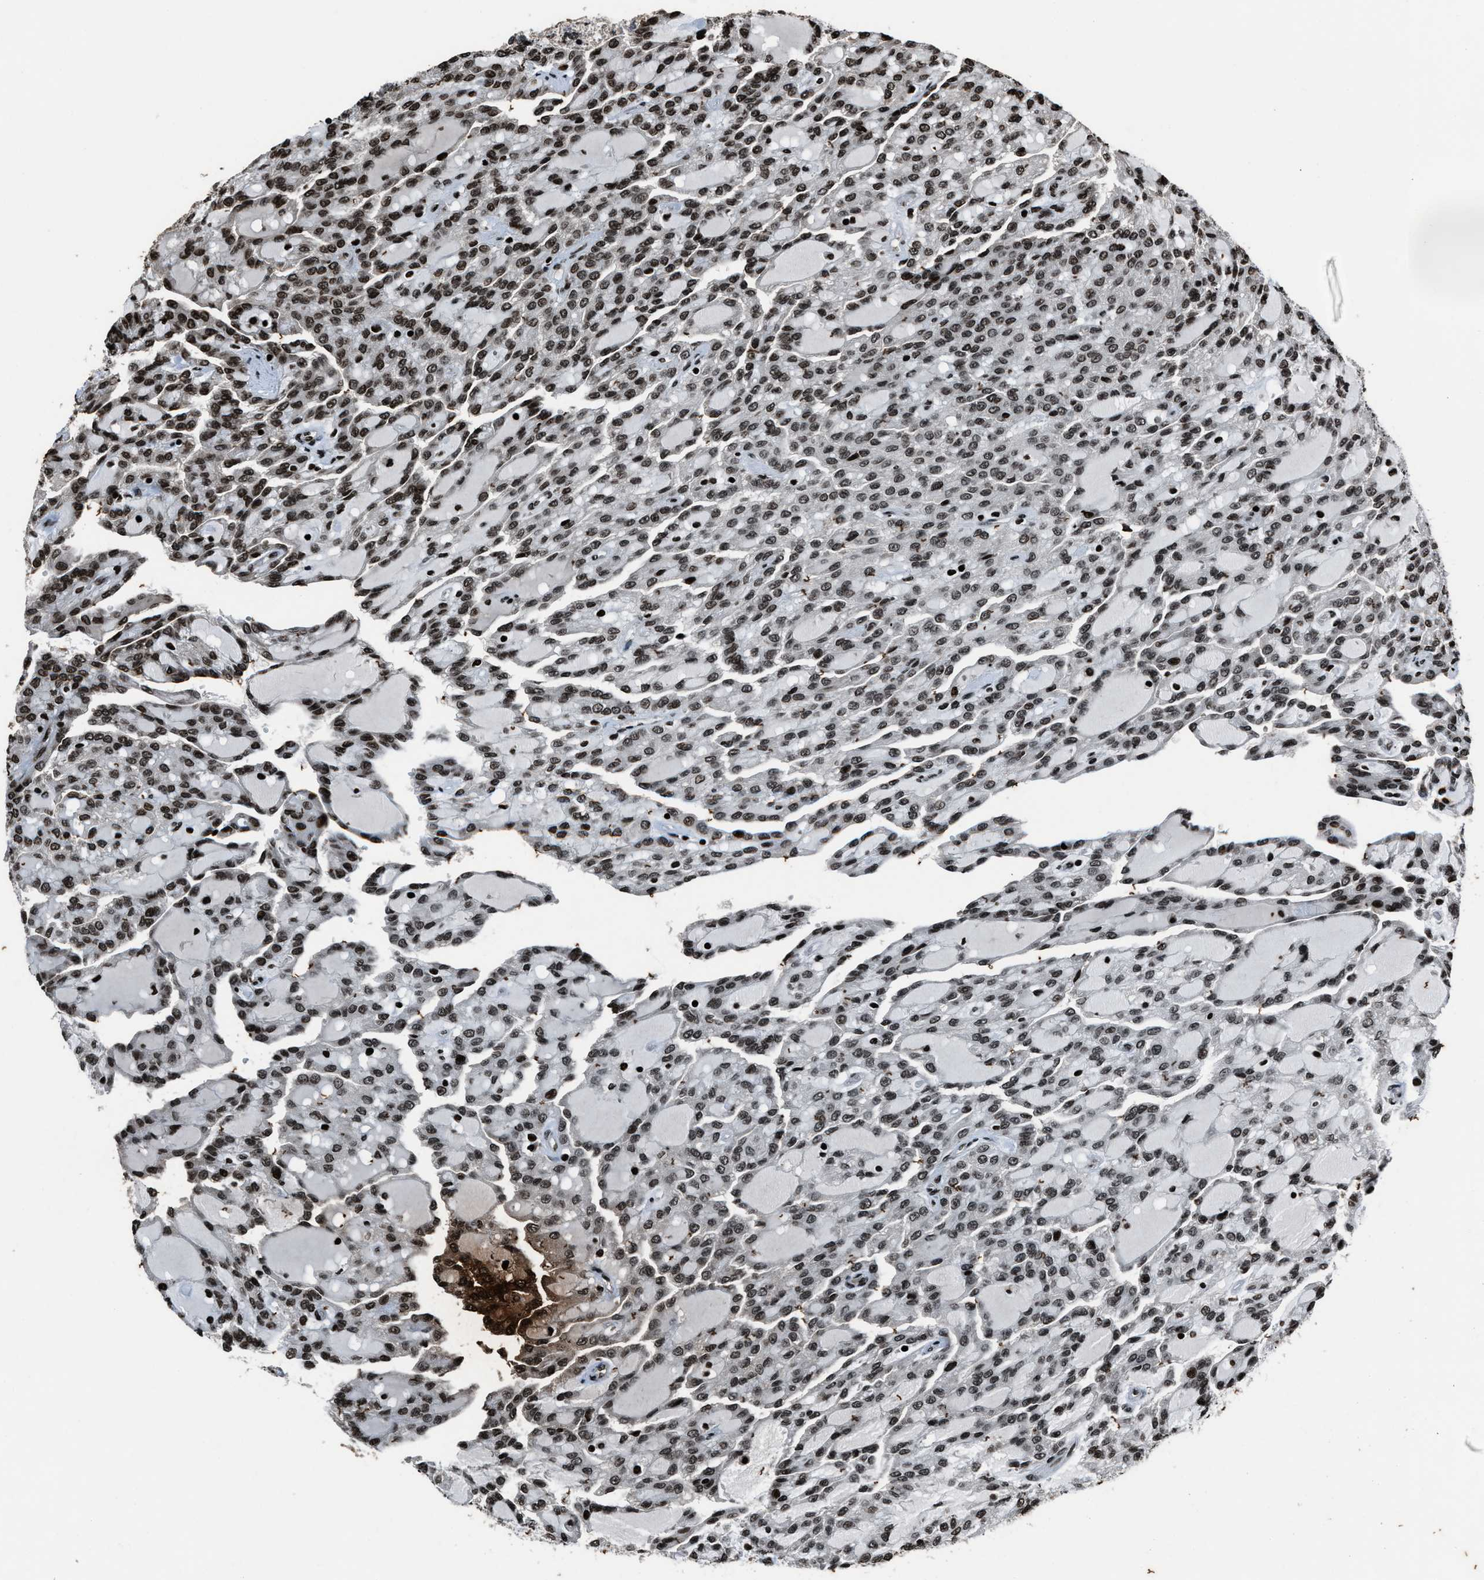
{"staining": {"intensity": "moderate", "quantity": ">75%", "location": "nuclear"}, "tissue": "renal cancer", "cell_type": "Tumor cells", "image_type": "cancer", "snomed": [{"axis": "morphology", "description": "Adenocarcinoma, NOS"}, {"axis": "topography", "description": "Kidney"}], "caption": "IHC staining of renal cancer, which shows medium levels of moderate nuclear staining in about >75% of tumor cells indicating moderate nuclear protein positivity. The staining was performed using DAB (brown) for protein detection and nuclei were counterstained in hematoxylin (blue).", "gene": "H4C1", "patient": {"sex": "male", "age": 63}}